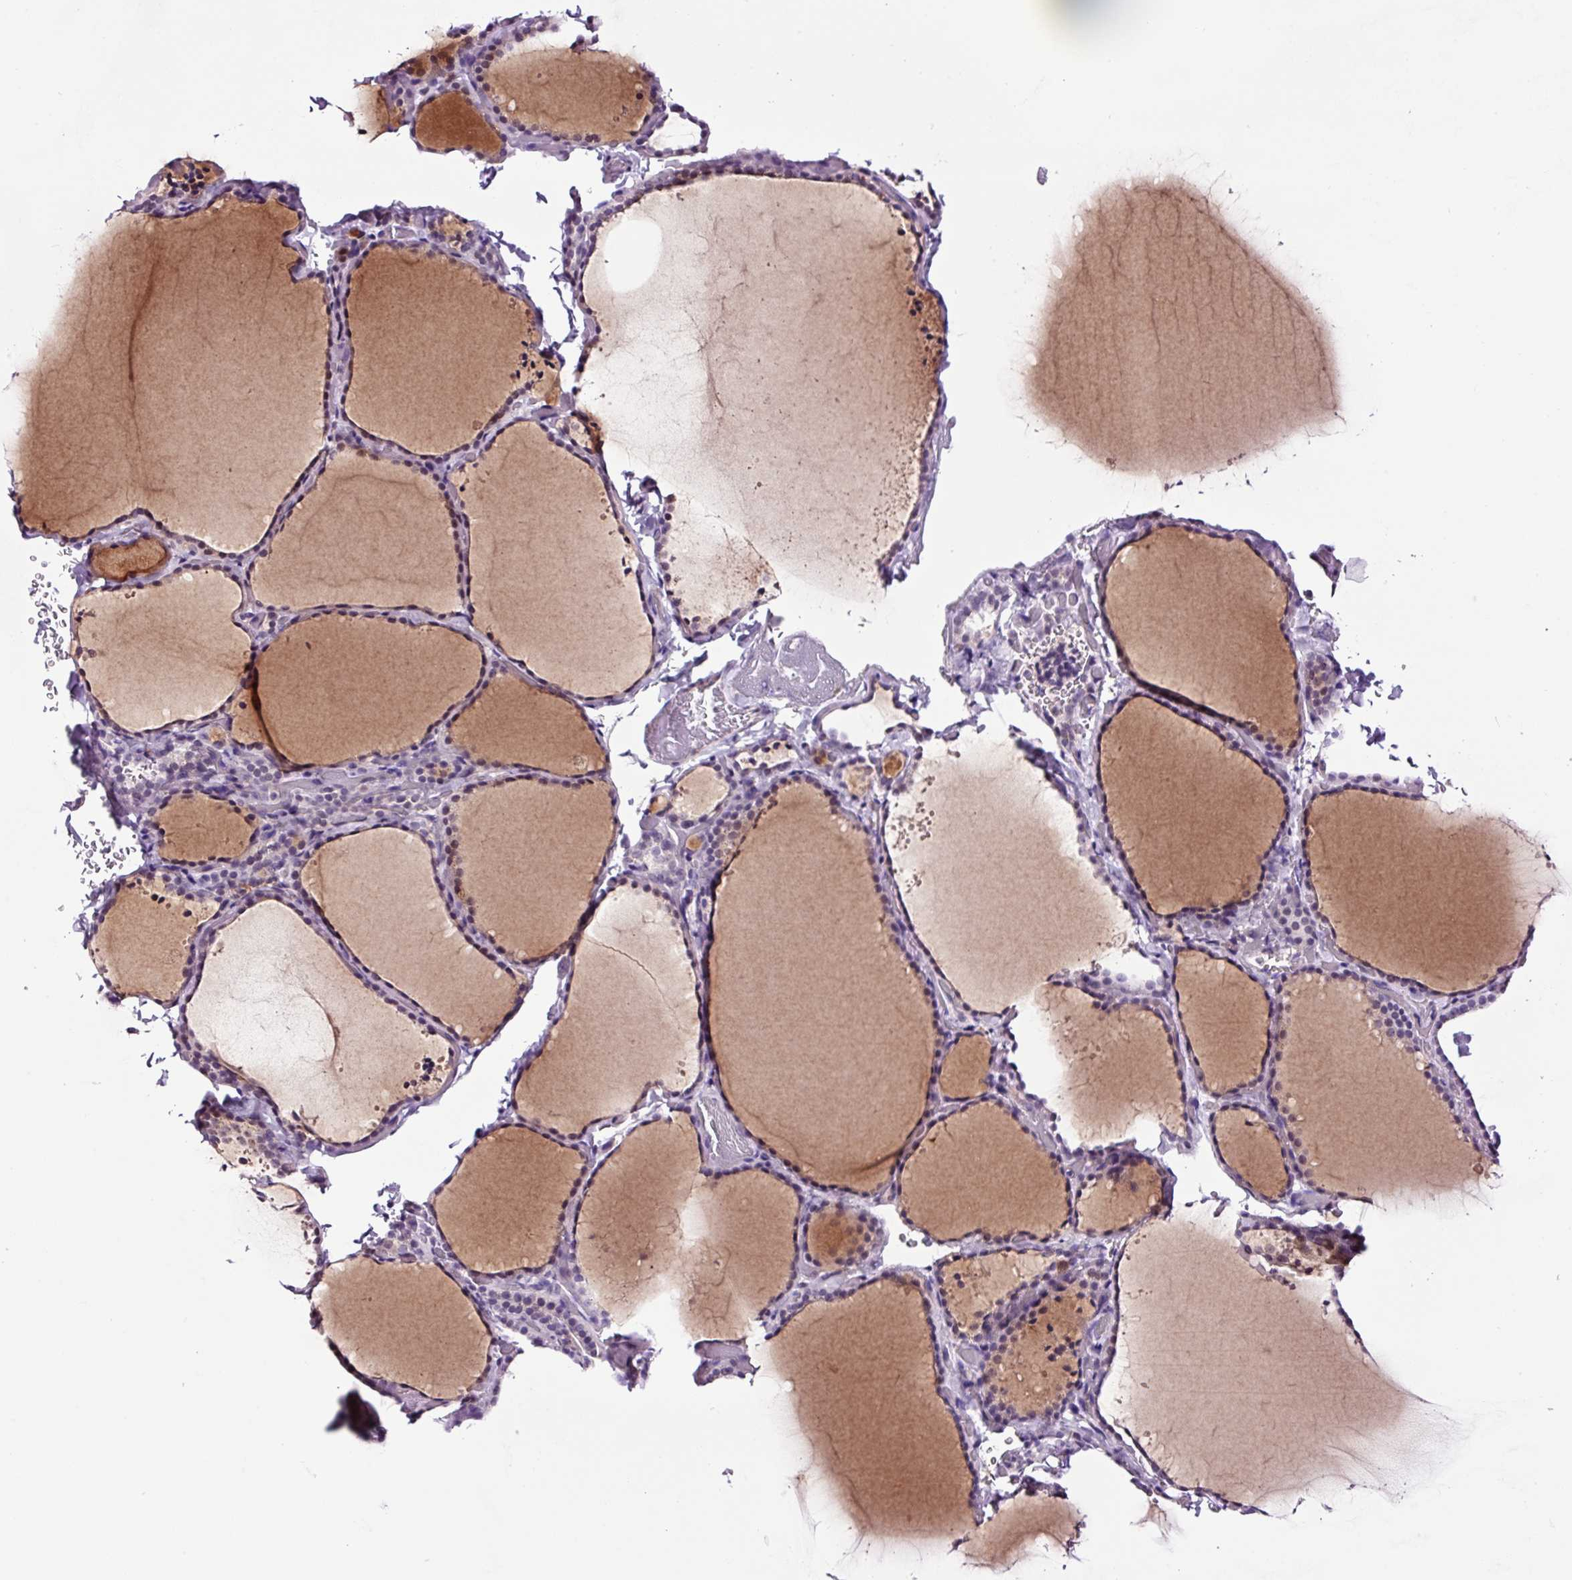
{"staining": {"intensity": "negative", "quantity": "none", "location": "none"}, "tissue": "thyroid gland", "cell_type": "Glandular cells", "image_type": "normal", "snomed": [{"axis": "morphology", "description": "Normal tissue, NOS"}, {"axis": "topography", "description": "Thyroid gland"}], "caption": "High magnification brightfield microscopy of unremarkable thyroid gland stained with DAB (brown) and counterstained with hematoxylin (blue): glandular cells show no significant expression. (DAB (3,3'-diaminobenzidine) immunohistochemistry (IHC) with hematoxylin counter stain).", "gene": "TAFA3", "patient": {"sex": "female", "age": 22}}